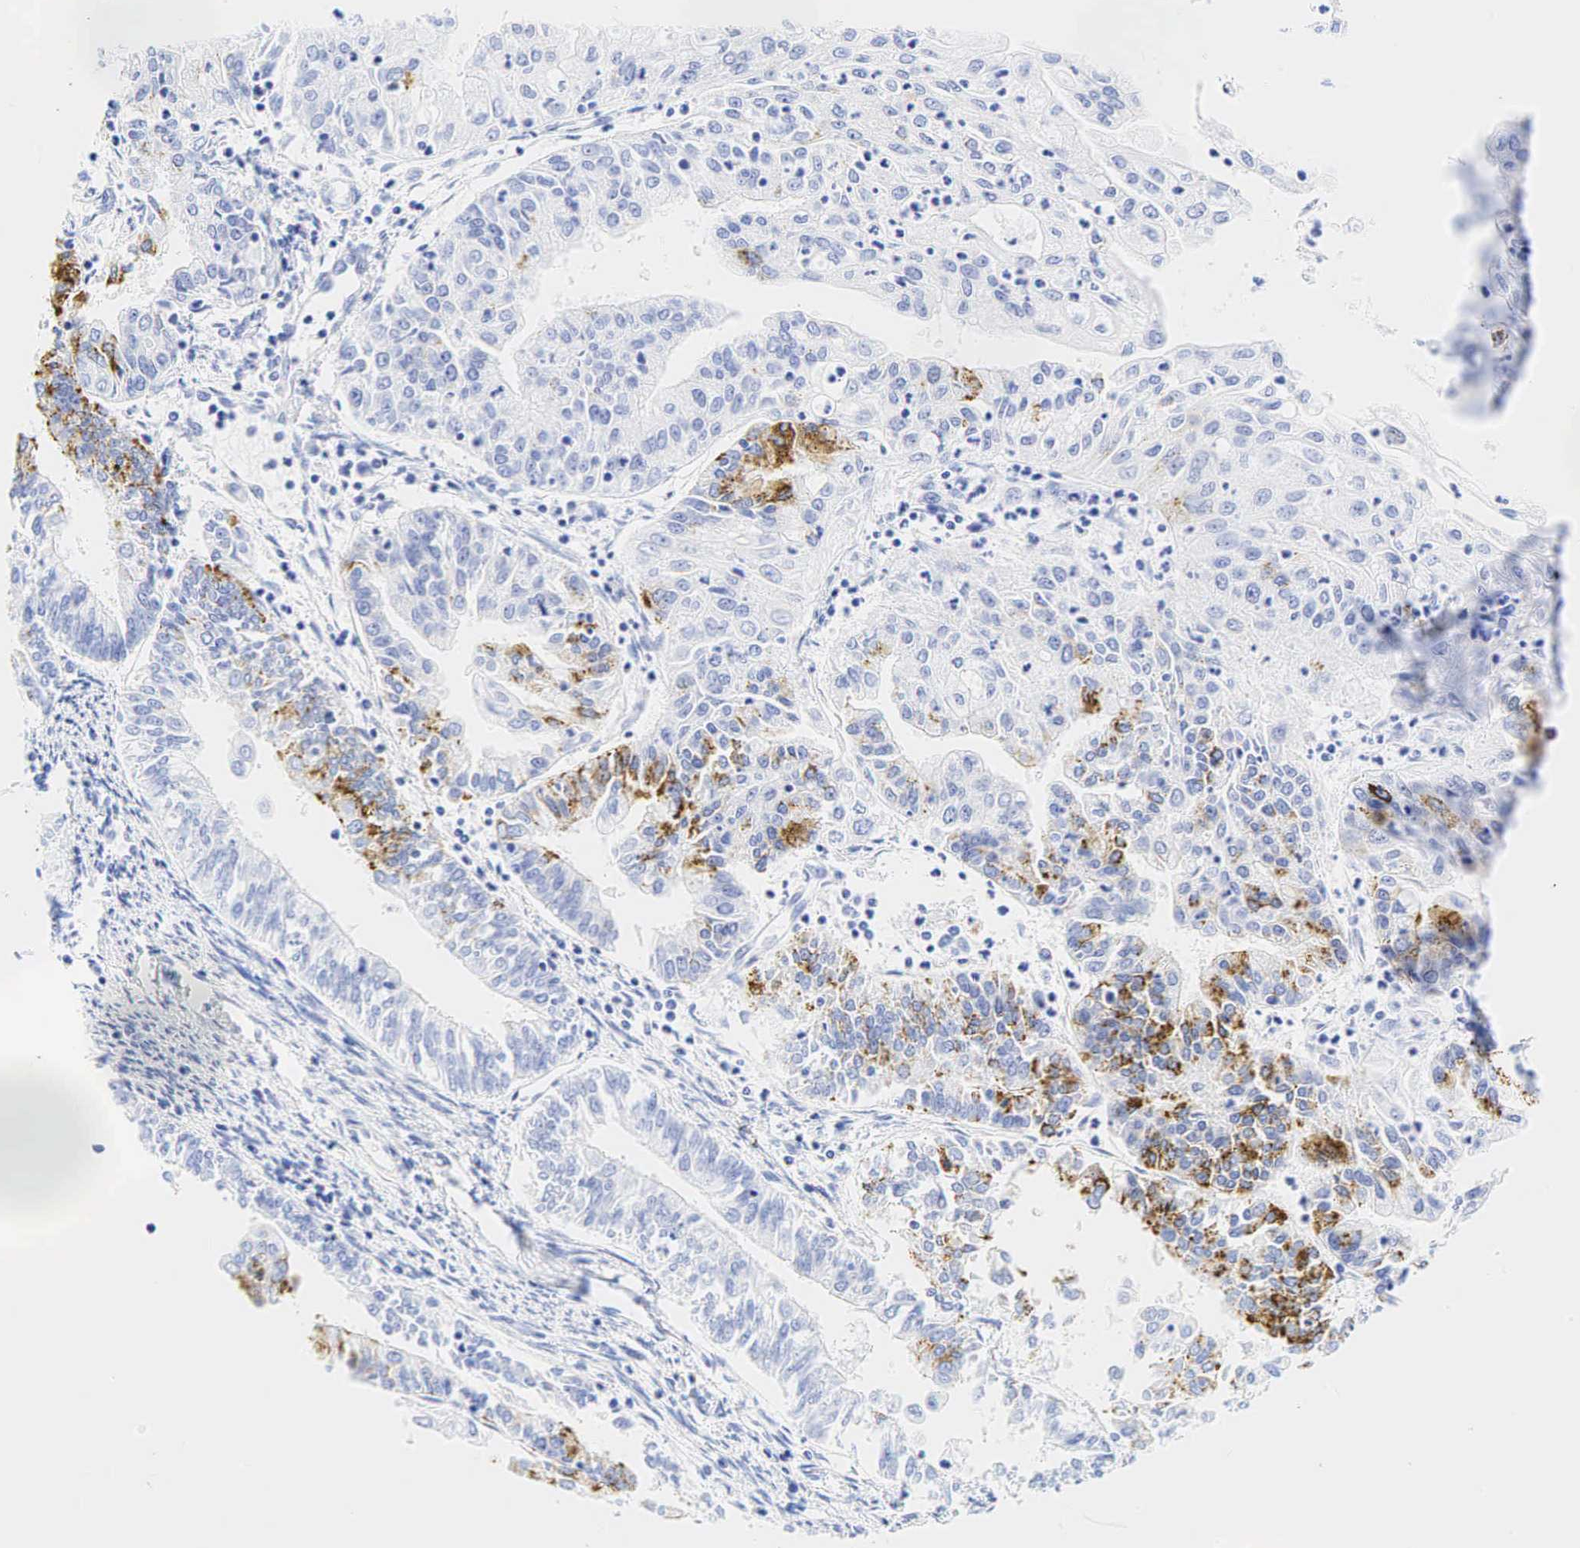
{"staining": {"intensity": "moderate", "quantity": "<25%", "location": "cytoplasmic/membranous"}, "tissue": "endometrial cancer", "cell_type": "Tumor cells", "image_type": "cancer", "snomed": [{"axis": "morphology", "description": "Adenocarcinoma, NOS"}, {"axis": "topography", "description": "Endometrium"}], "caption": "Endometrial cancer (adenocarcinoma) was stained to show a protein in brown. There is low levels of moderate cytoplasmic/membranous expression in about <25% of tumor cells.", "gene": "CHGA", "patient": {"sex": "female", "age": 75}}